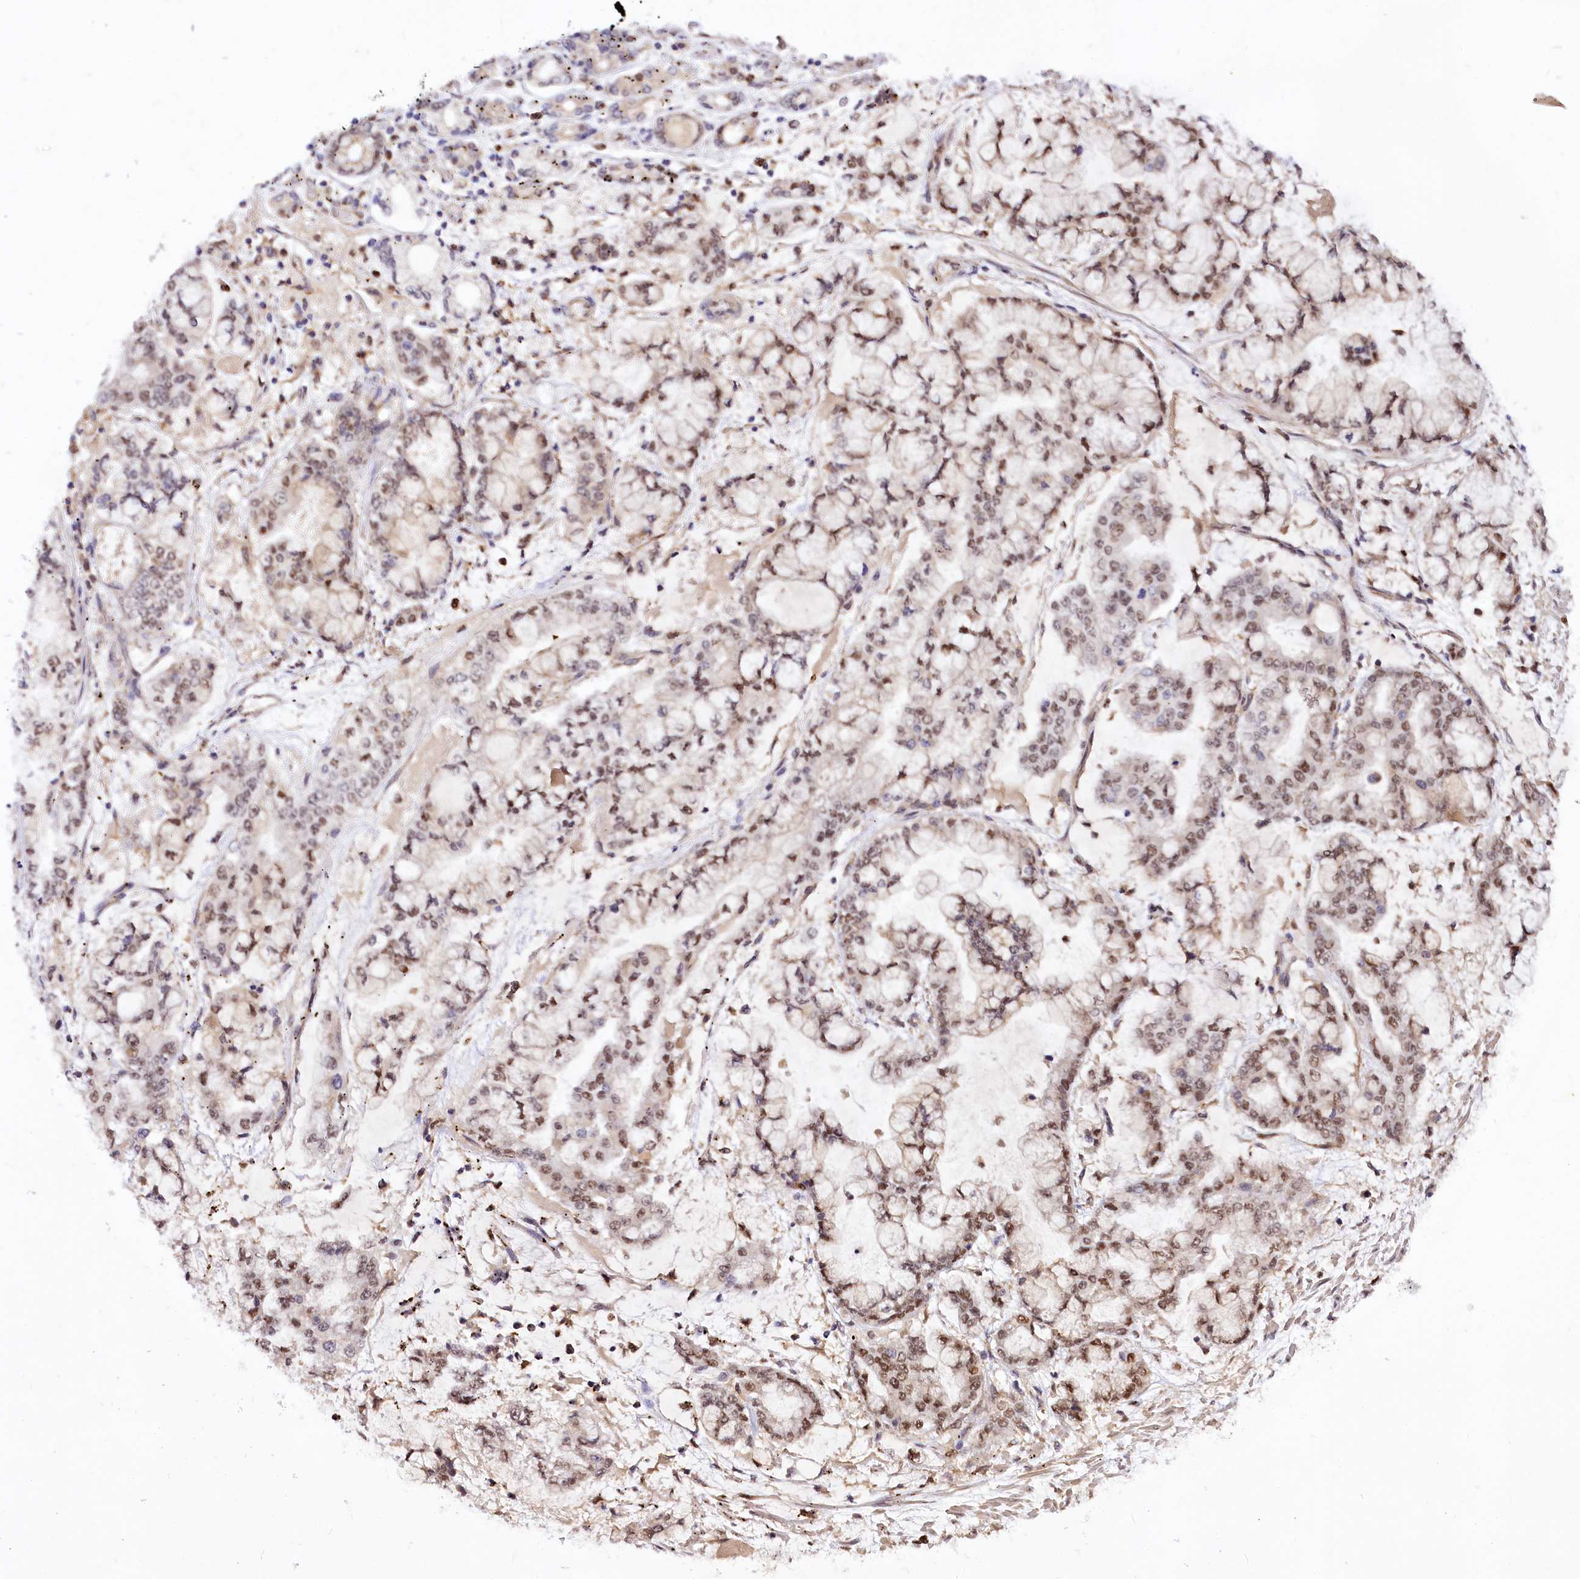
{"staining": {"intensity": "moderate", "quantity": "25%-75%", "location": "nuclear"}, "tissue": "stomach cancer", "cell_type": "Tumor cells", "image_type": "cancer", "snomed": [{"axis": "morphology", "description": "Normal tissue, NOS"}, {"axis": "morphology", "description": "Adenocarcinoma, NOS"}, {"axis": "topography", "description": "Stomach, upper"}, {"axis": "topography", "description": "Stomach"}], "caption": "DAB immunohistochemical staining of human stomach cancer reveals moderate nuclear protein expression in about 25%-75% of tumor cells.", "gene": "GNL3L", "patient": {"sex": "male", "age": 76}}